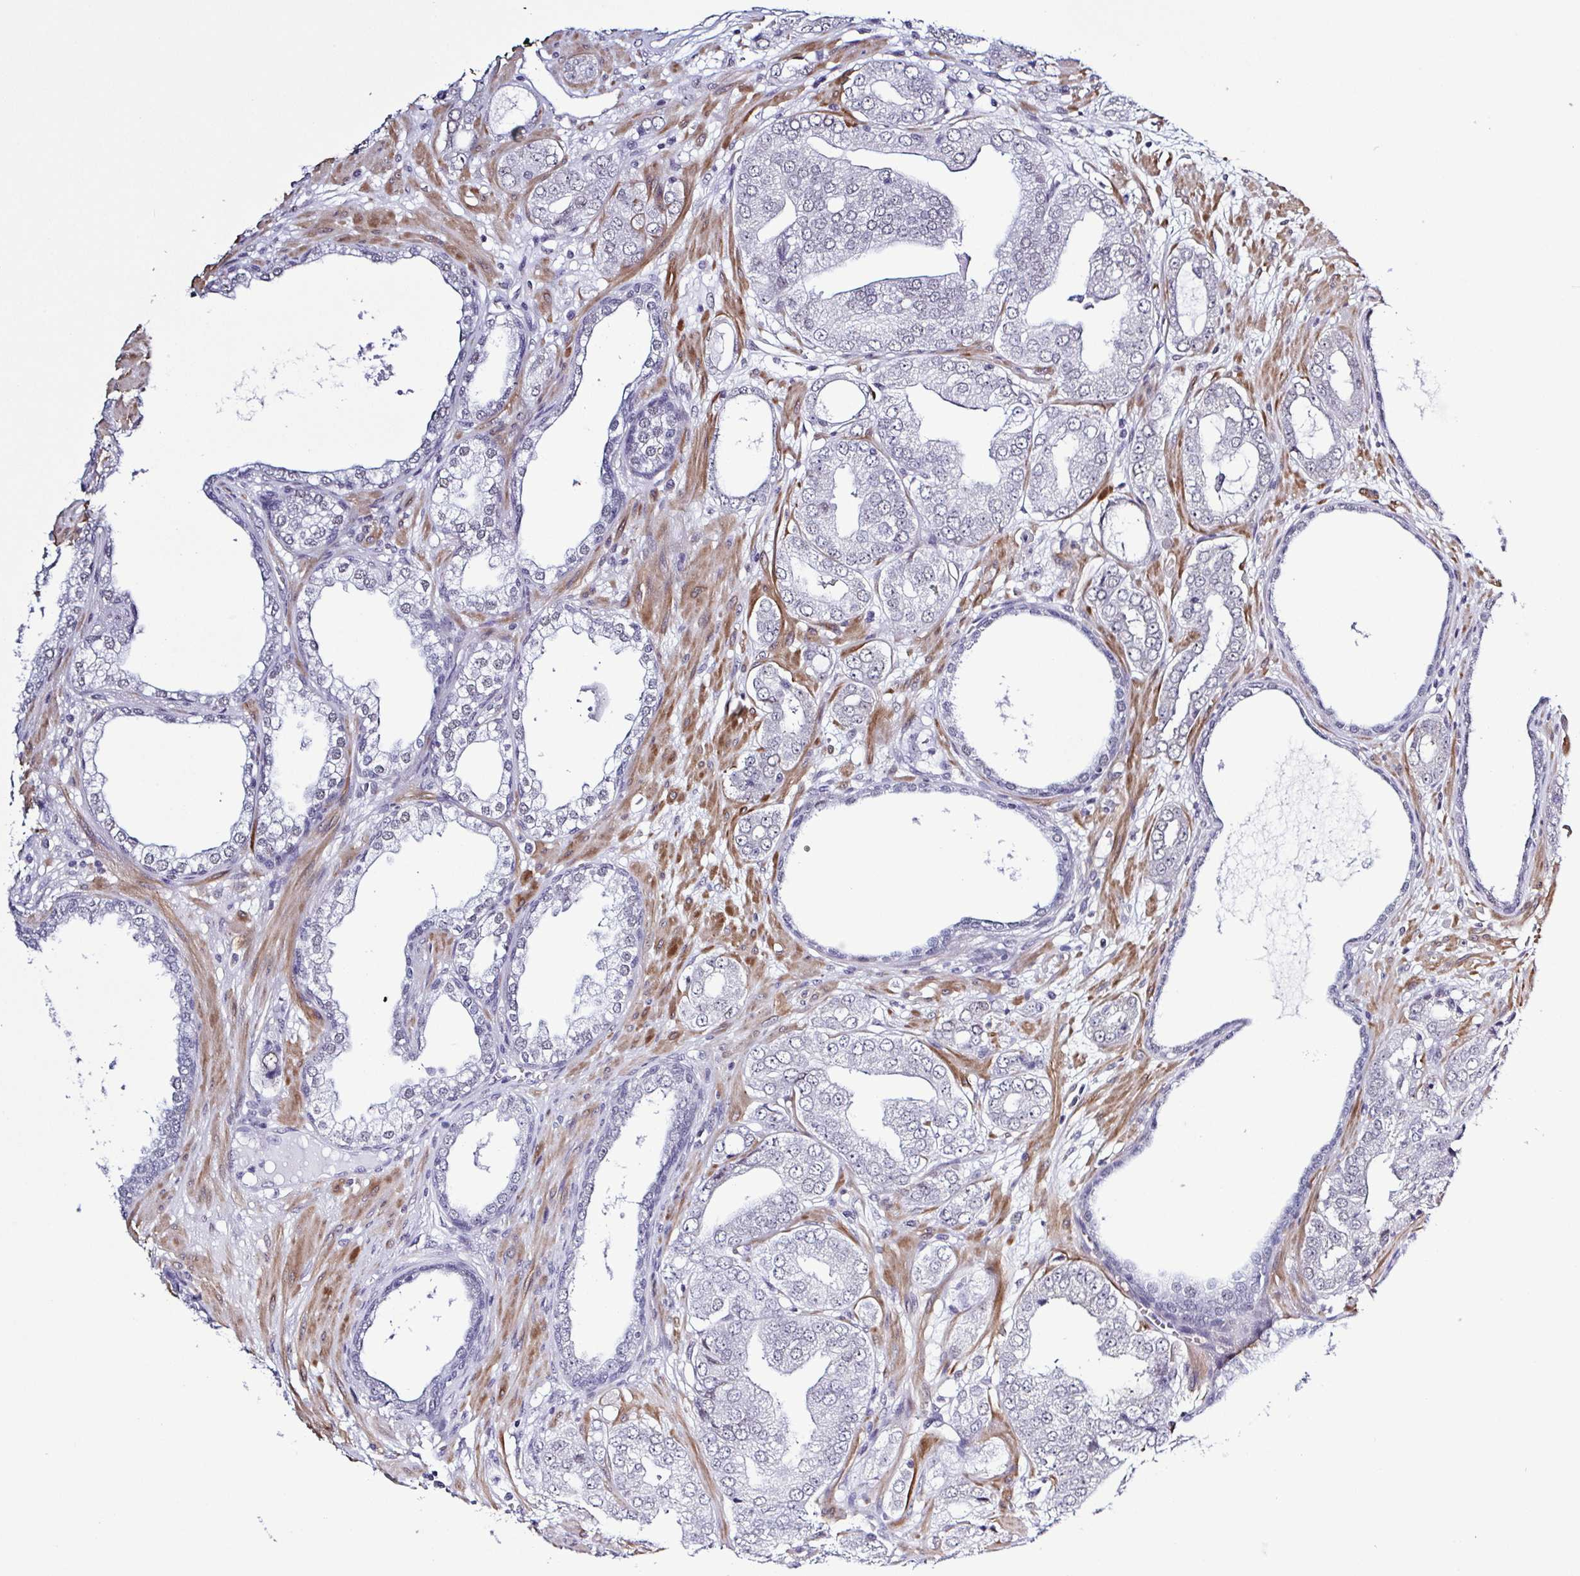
{"staining": {"intensity": "negative", "quantity": "none", "location": "none"}, "tissue": "prostate cancer", "cell_type": "Tumor cells", "image_type": "cancer", "snomed": [{"axis": "morphology", "description": "Adenocarcinoma, Low grade"}, {"axis": "topography", "description": "Prostate"}], "caption": "High power microscopy image of an immunohistochemistry photomicrograph of prostate cancer, revealing no significant staining in tumor cells. Brightfield microscopy of immunohistochemistry (IHC) stained with DAB (brown) and hematoxylin (blue), captured at high magnification.", "gene": "TMEM92", "patient": {"sex": "male", "age": 60}}